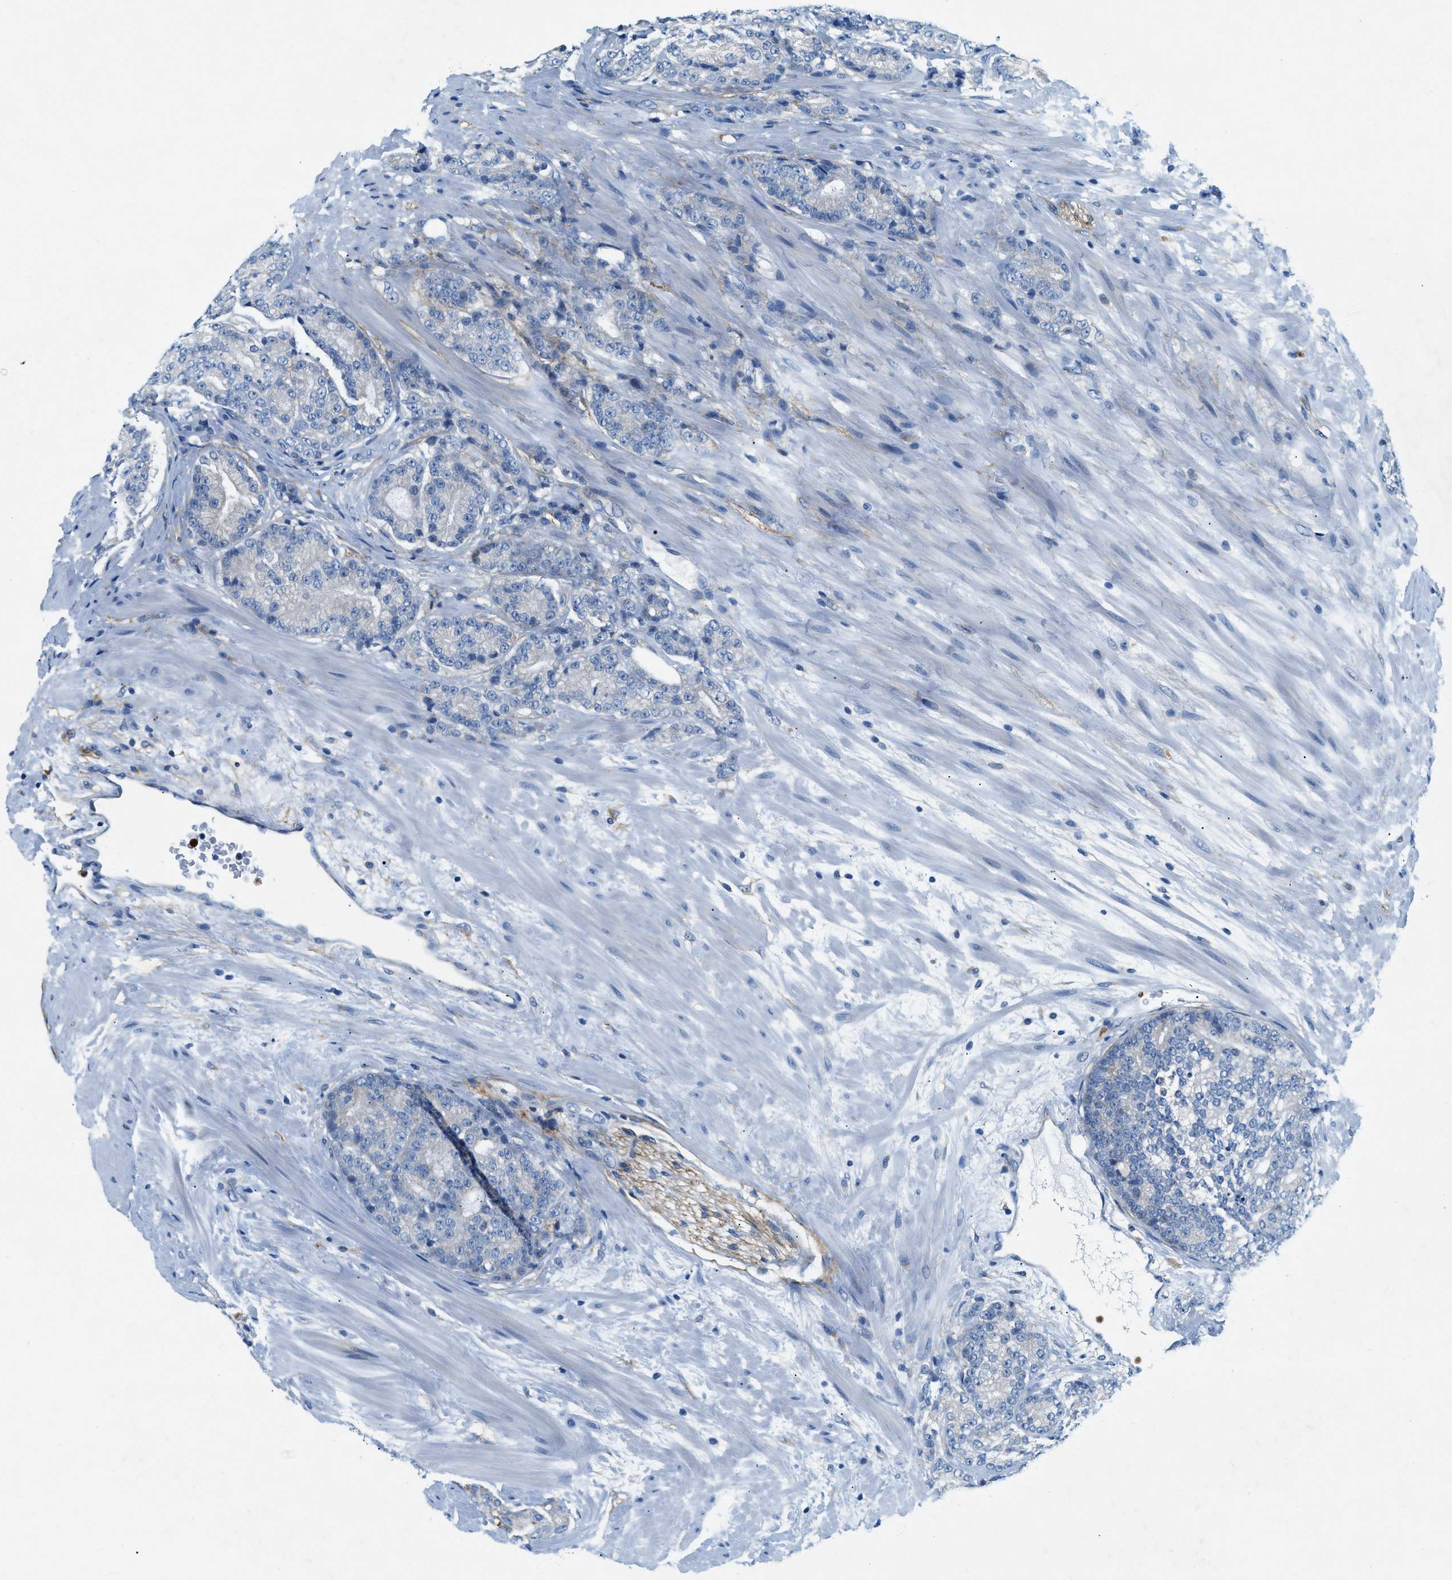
{"staining": {"intensity": "negative", "quantity": "none", "location": "none"}, "tissue": "prostate cancer", "cell_type": "Tumor cells", "image_type": "cancer", "snomed": [{"axis": "morphology", "description": "Adenocarcinoma, High grade"}, {"axis": "topography", "description": "Prostate"}], "caption": "An immunohistochemistry (IHC) photomicrograph of adenocarcinoma (high-grade) (prostate) is shown. There is no staining in tumor cells of adenocarcinoma (high-grade) (prostate). (Stains: DAB immunohistochemistry (IHC) with hematoxylin counter stain, Microscopy: brightfield microscopy at high magnification).", "gene": "ZDHHC13", "patient": {"sex": "male", "age": 61}}